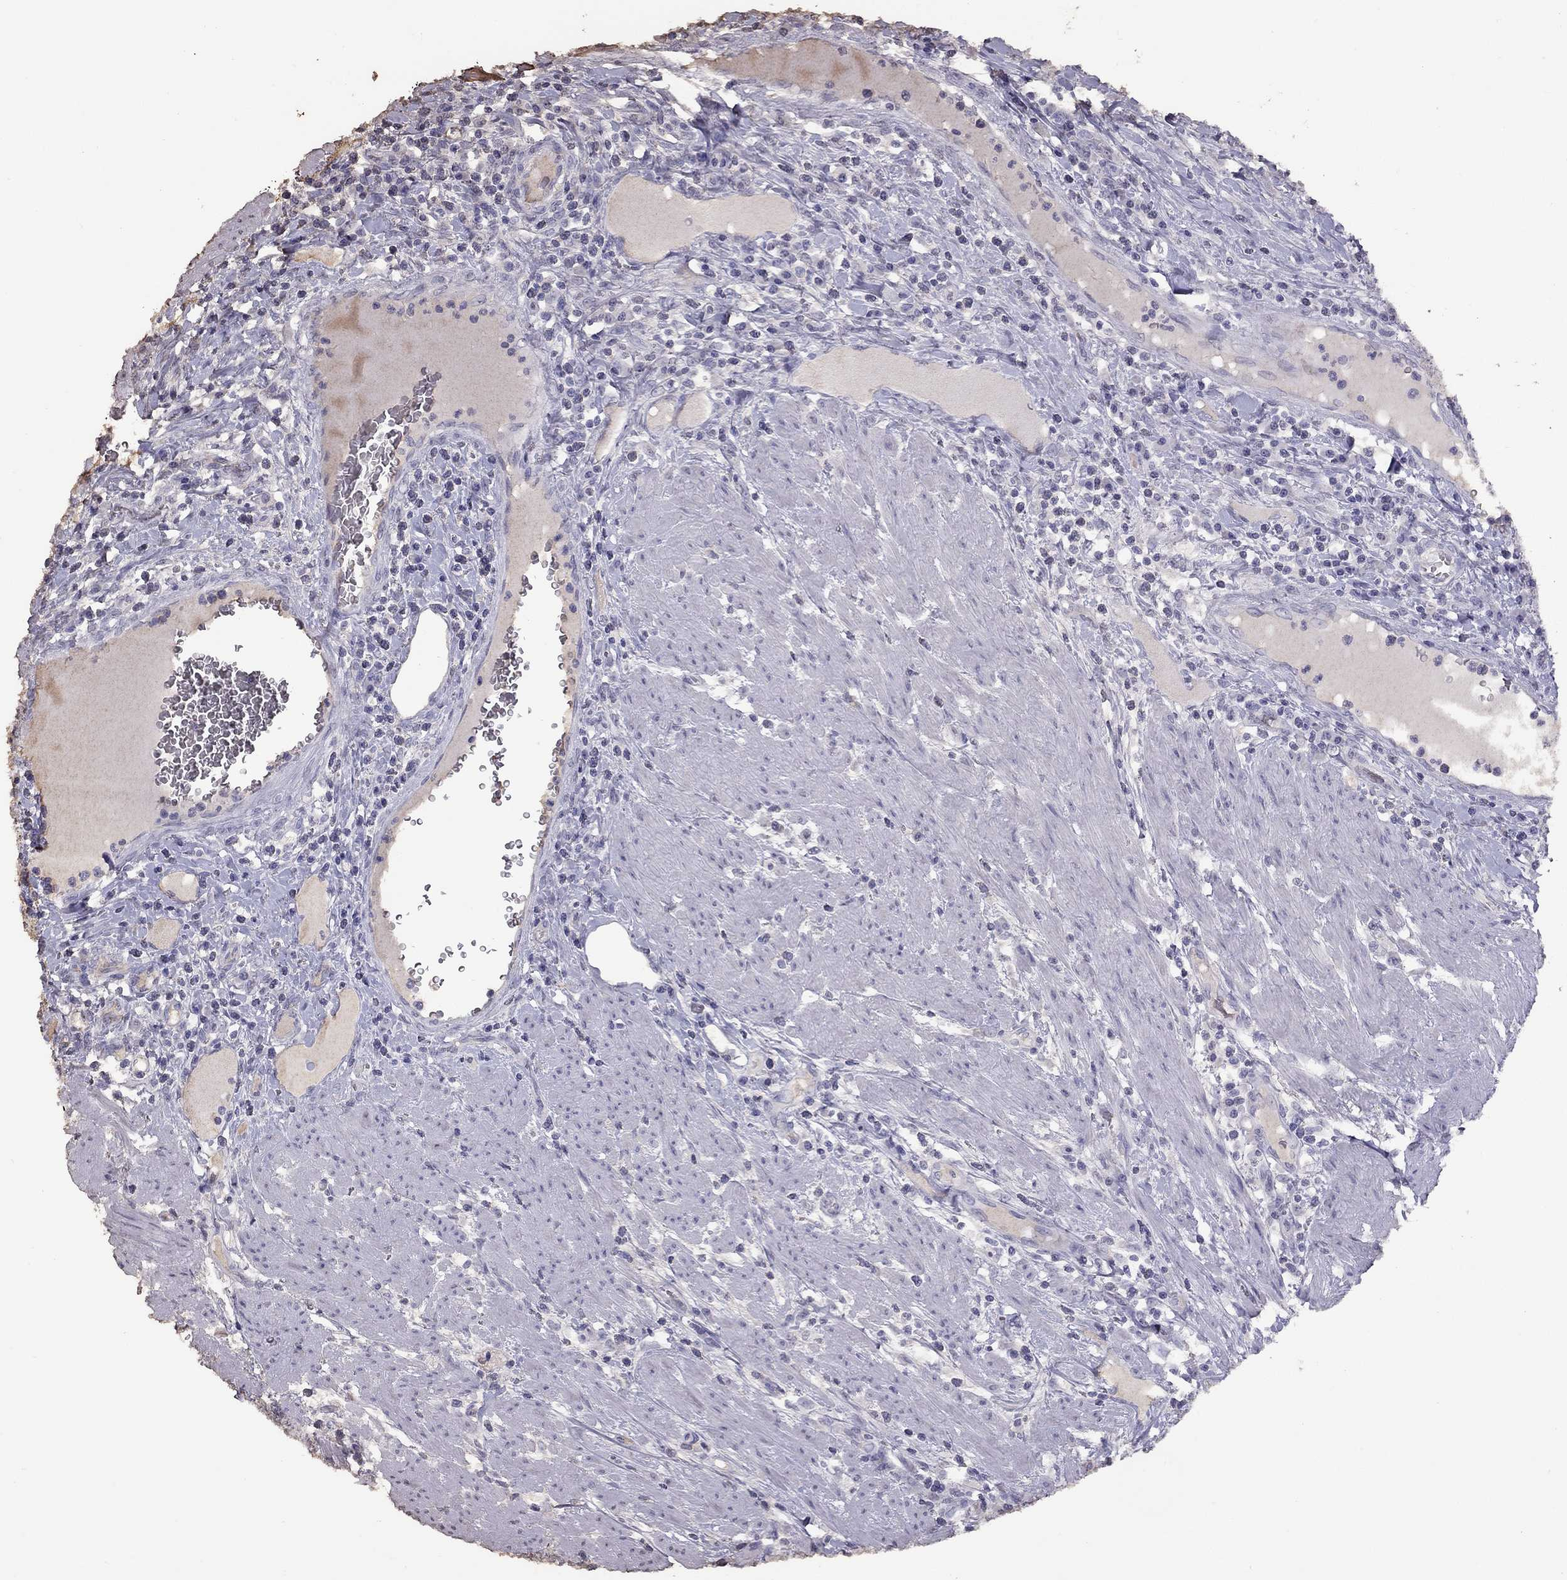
{"staining": {"intensity": "negative", "quantity": "none", "location": "none"}, "tissue": "colorectal cancer", "cell_type": "Tumor cells", "image_type": "cancer", "snomed": [{"axis": "morphology", "description": "Adenocarcinoma, NOS"}, {"axis": "topography", "description": "Colon"}], "caption": "Immunohistochemical staining of human colorectal adenocarcinoma reveals no significant positivity in tumor cells.", "gene": "SUN3", "patient": {"sex": "male", "age": 53}}